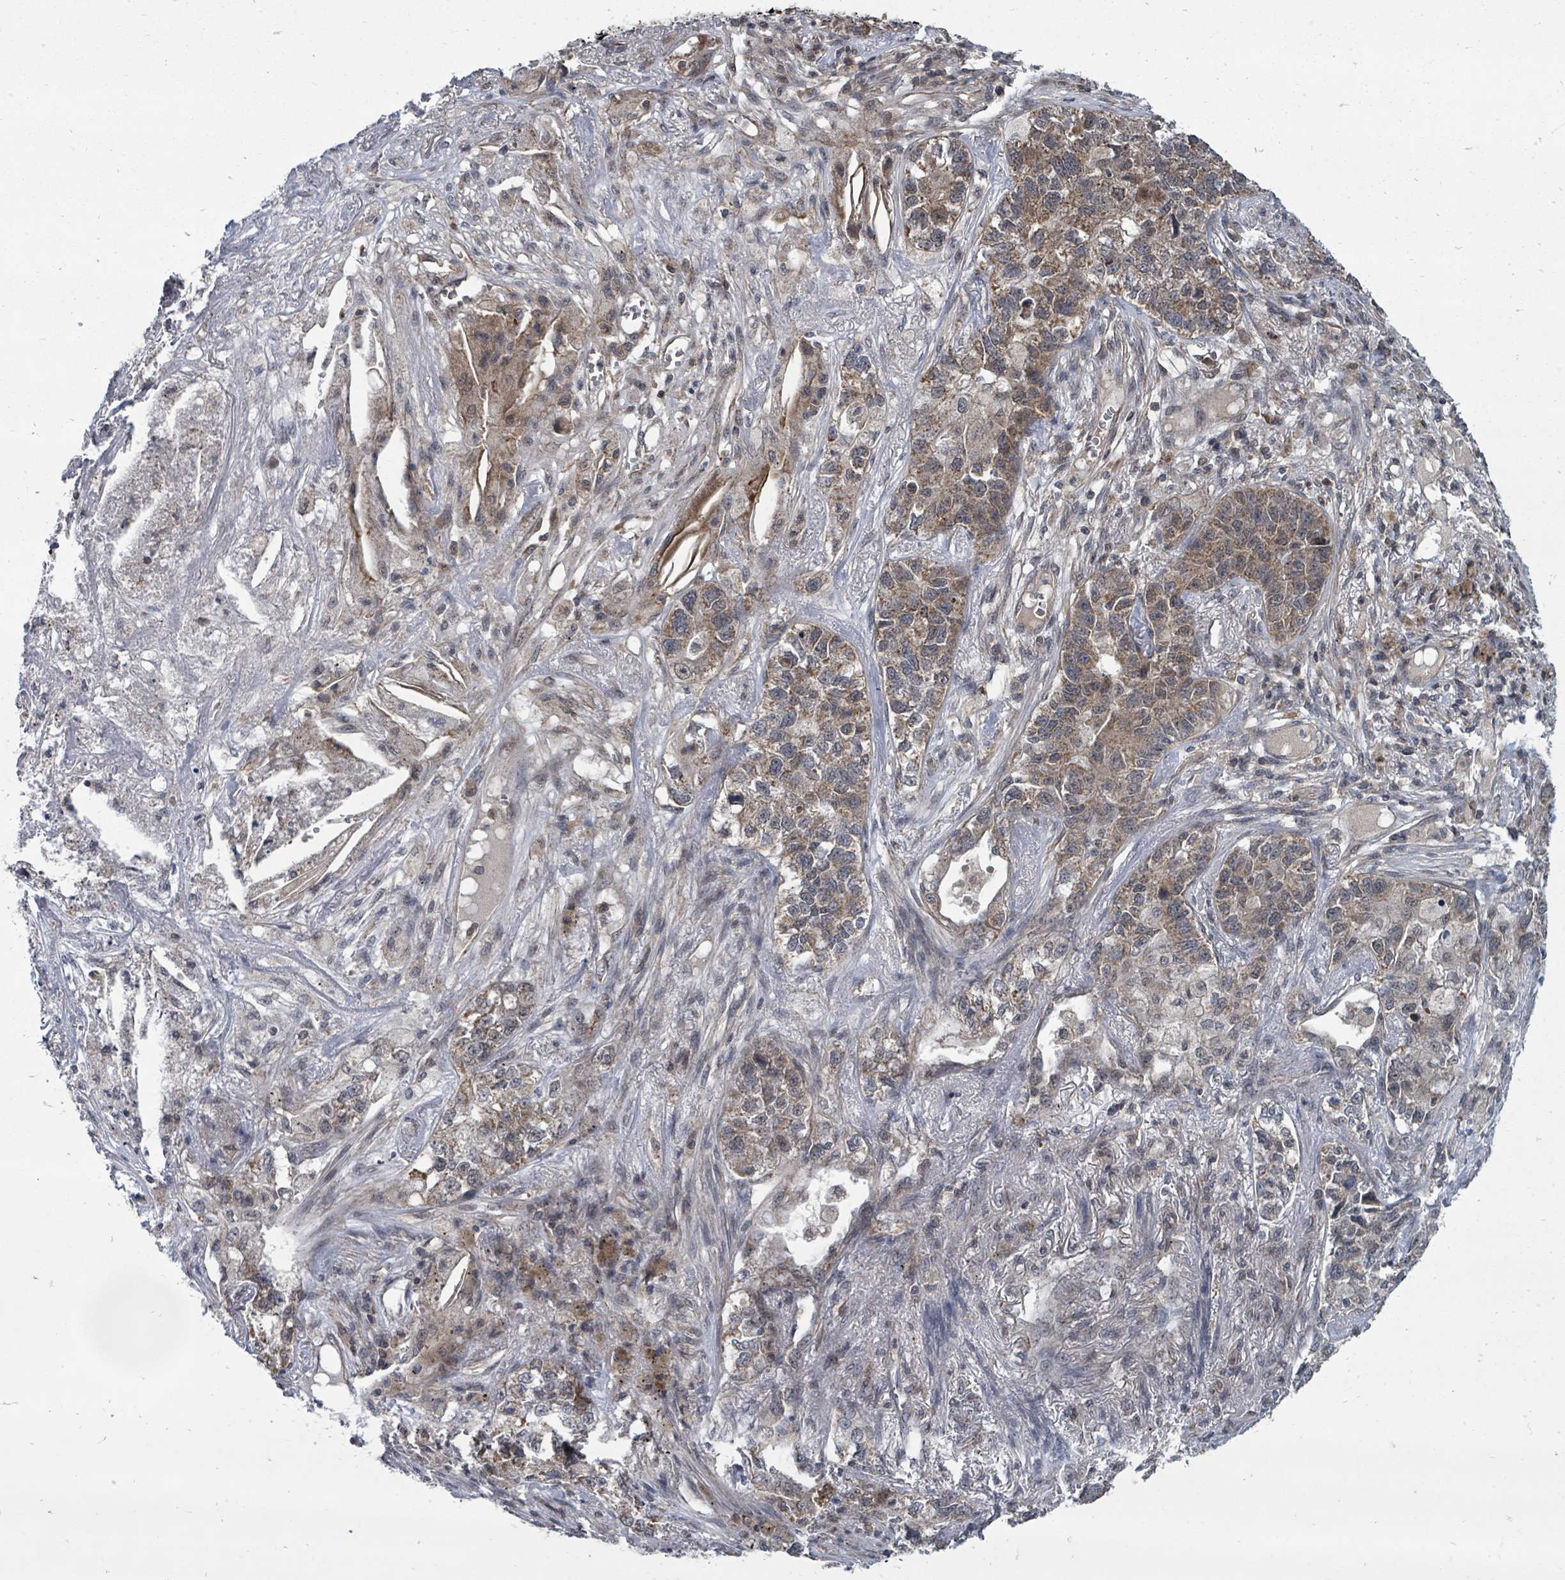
{"staining": {"intensity": "weak", "quantity": "25%-75%", "location": "cytoplasmic/membranous,nuclear"}, "tissue": "lung cancer", "cell_type": "Tumor cells", "image_type": "cancer", "snomed": [{"axis": "morphology", "description": "Adenocarcinoma, NOS"}, {"axis": "topography", "description": "Lung"}], "caption": "Immunohistochemical staining of human adenocarcinoma (lung) exhibits weak cytoplasmic/membranous and nuclear protein staining in about 25%-75% of tumor cells. (brown staining indicates protein expression, while blue staining denotes nuclei).", "gene": "MAGOHB", "patient": {"sex": "male", "age": 49}}